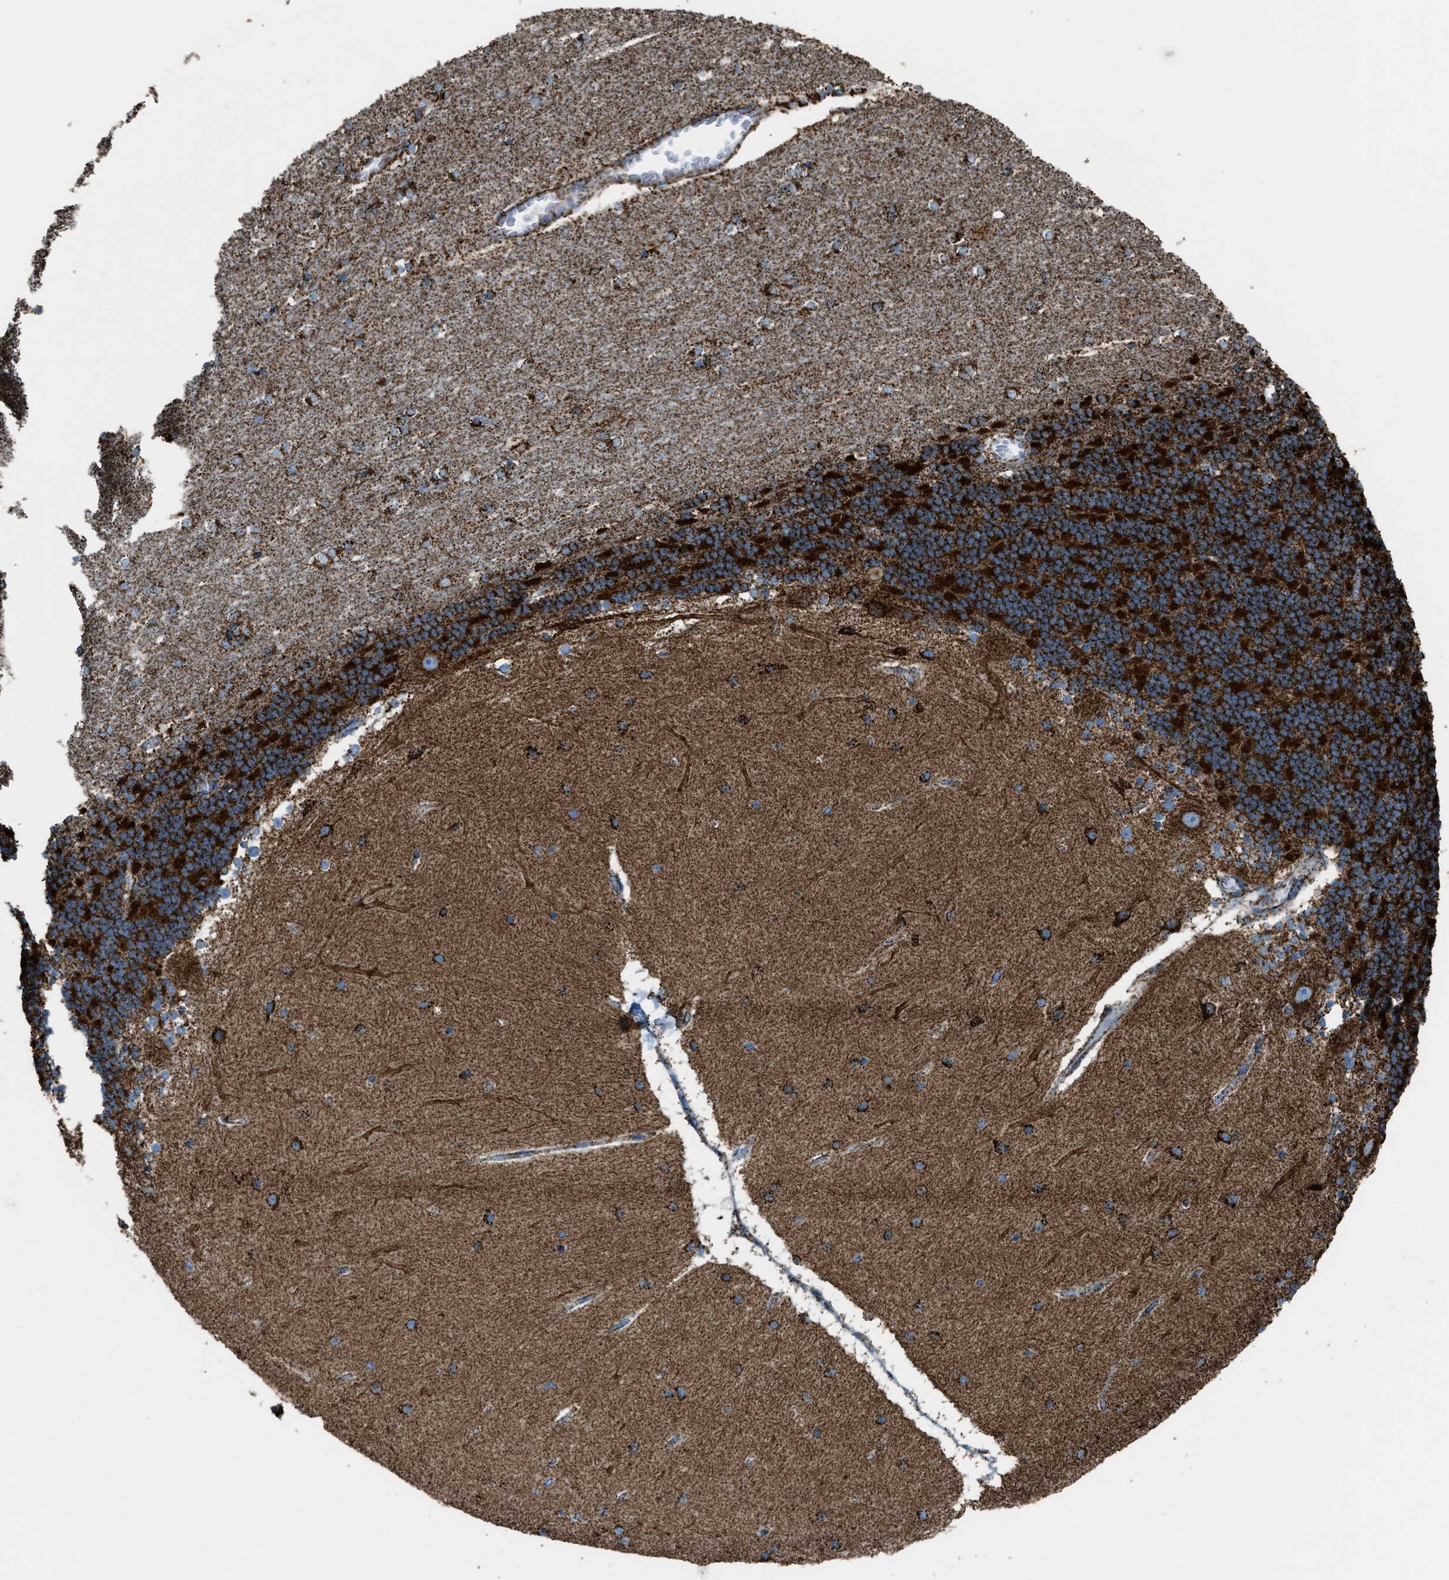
{"staining": {"intensity": "strong", "quantity": ">75%", "location": "cytoplasmic/membranous"}, "tissue": "cerebellum", "cell_type": "Cells in granular layer", "image_type": "normal", "snomed": [{"axis": "morphology", "description": "Normal tissue, NOS"}, {"axis": "topography", "description": "Cerebellum"}], "caption": "Immunohistochemical staining of unremarkable cerebellum exhibits >75% levels of strong cytoplasmic/membranous protein expression in about >75% of cells in granular layer.", "gene": "MDH2", "patient": {"sex": "female", "age": 54}}